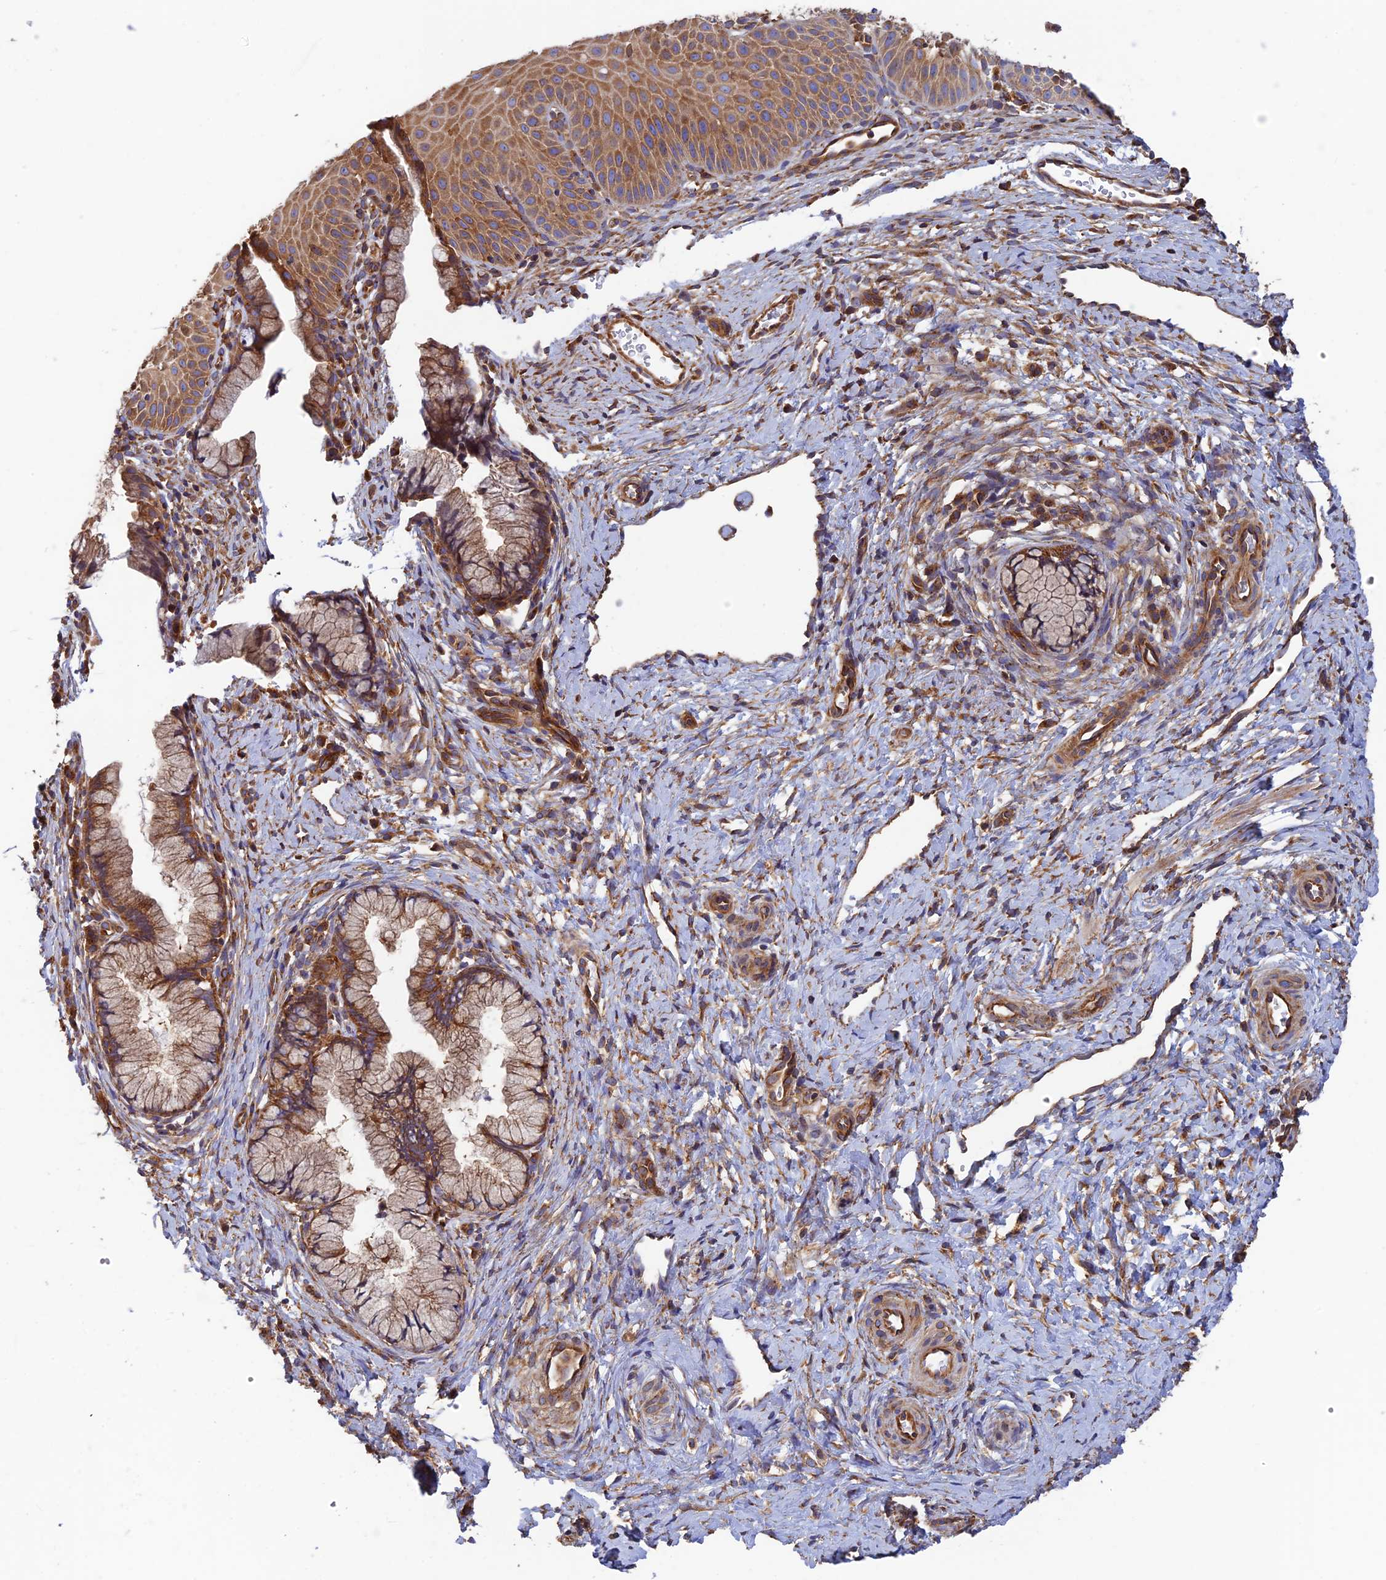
{"staining": {"intensity": "moderate", "quantity": ">75%", "location": "cytoplasmic/membranous"}, "tissue": "cervix", "cell_type": "Glandular cells", "image_type": "normal", "snomed": [{"axis": "morphology", "description": "Normal tissue, NOS"}, {"axis": "topography", "description": "Cervix"}], "caption": "Immunohistochemistry (IHC) (DAB (3,3'-diaminobenzidine)) staining of unremarkable human cervix reveals moderate cytoplasmic/membranous protein positivity in approximately >75% of glandular cells.", "gene": "DCTN2", "patient": {"sex": "female", "age": 36}}